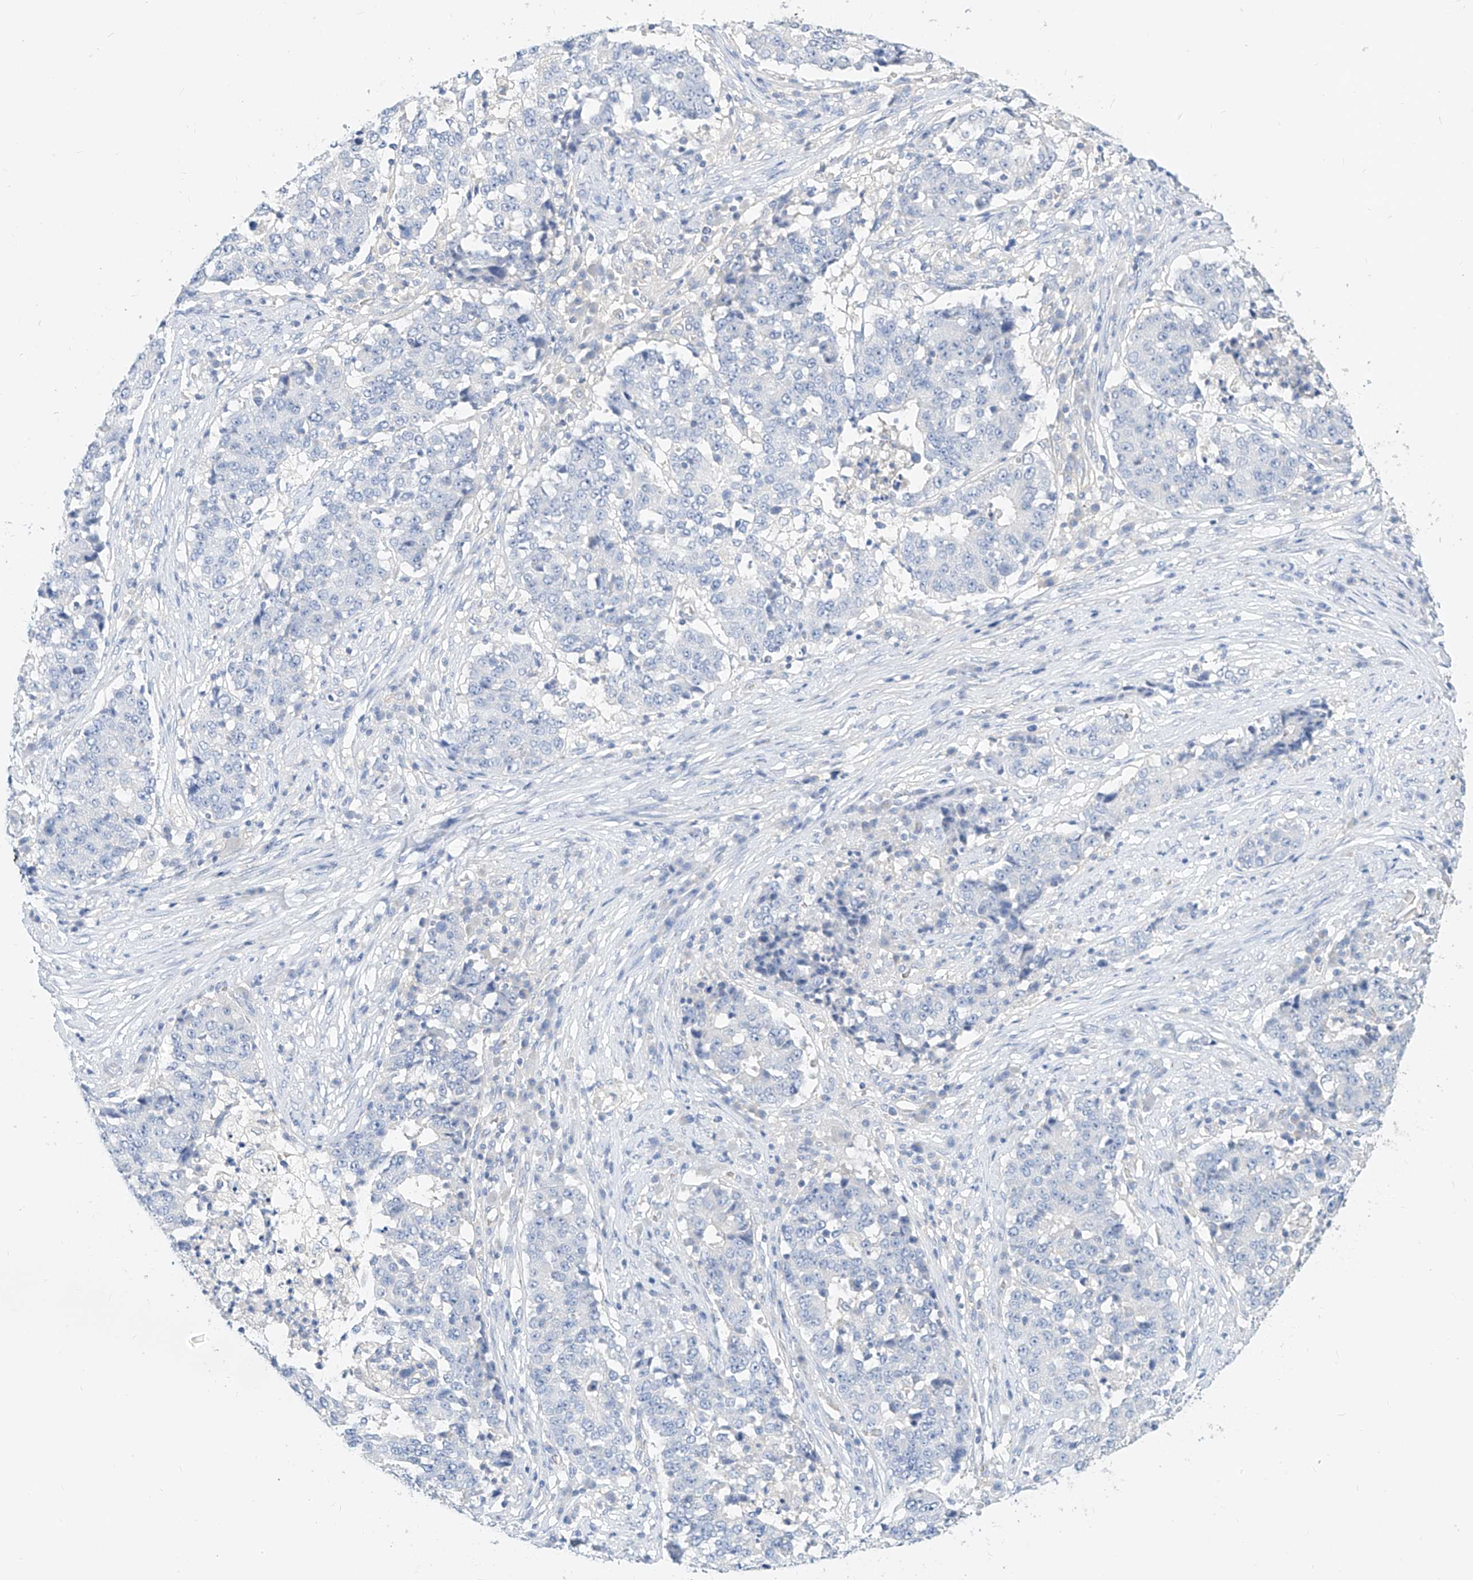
{"staining": {"intensity": "negative", "quantity": "none", "location": "none"}, "tissue": "stomach cancer", "cell_type": "Tumor cells", "image_type": "cancer", "snomed": [{"axis": "morphology", "description": "Adenocarcinoma, NOS"}, {"axis": "topography", "description": "Stomach"}], "caption": "Tumor cells show no significant positivity in stomach cancer (adenocarcinoma). (DAB (3,3'-diaminobenzidine) IHC with hematoxylin counter stain).", "gene": "ZZEF1", "patient": {"sex": "male", "age": 59}}